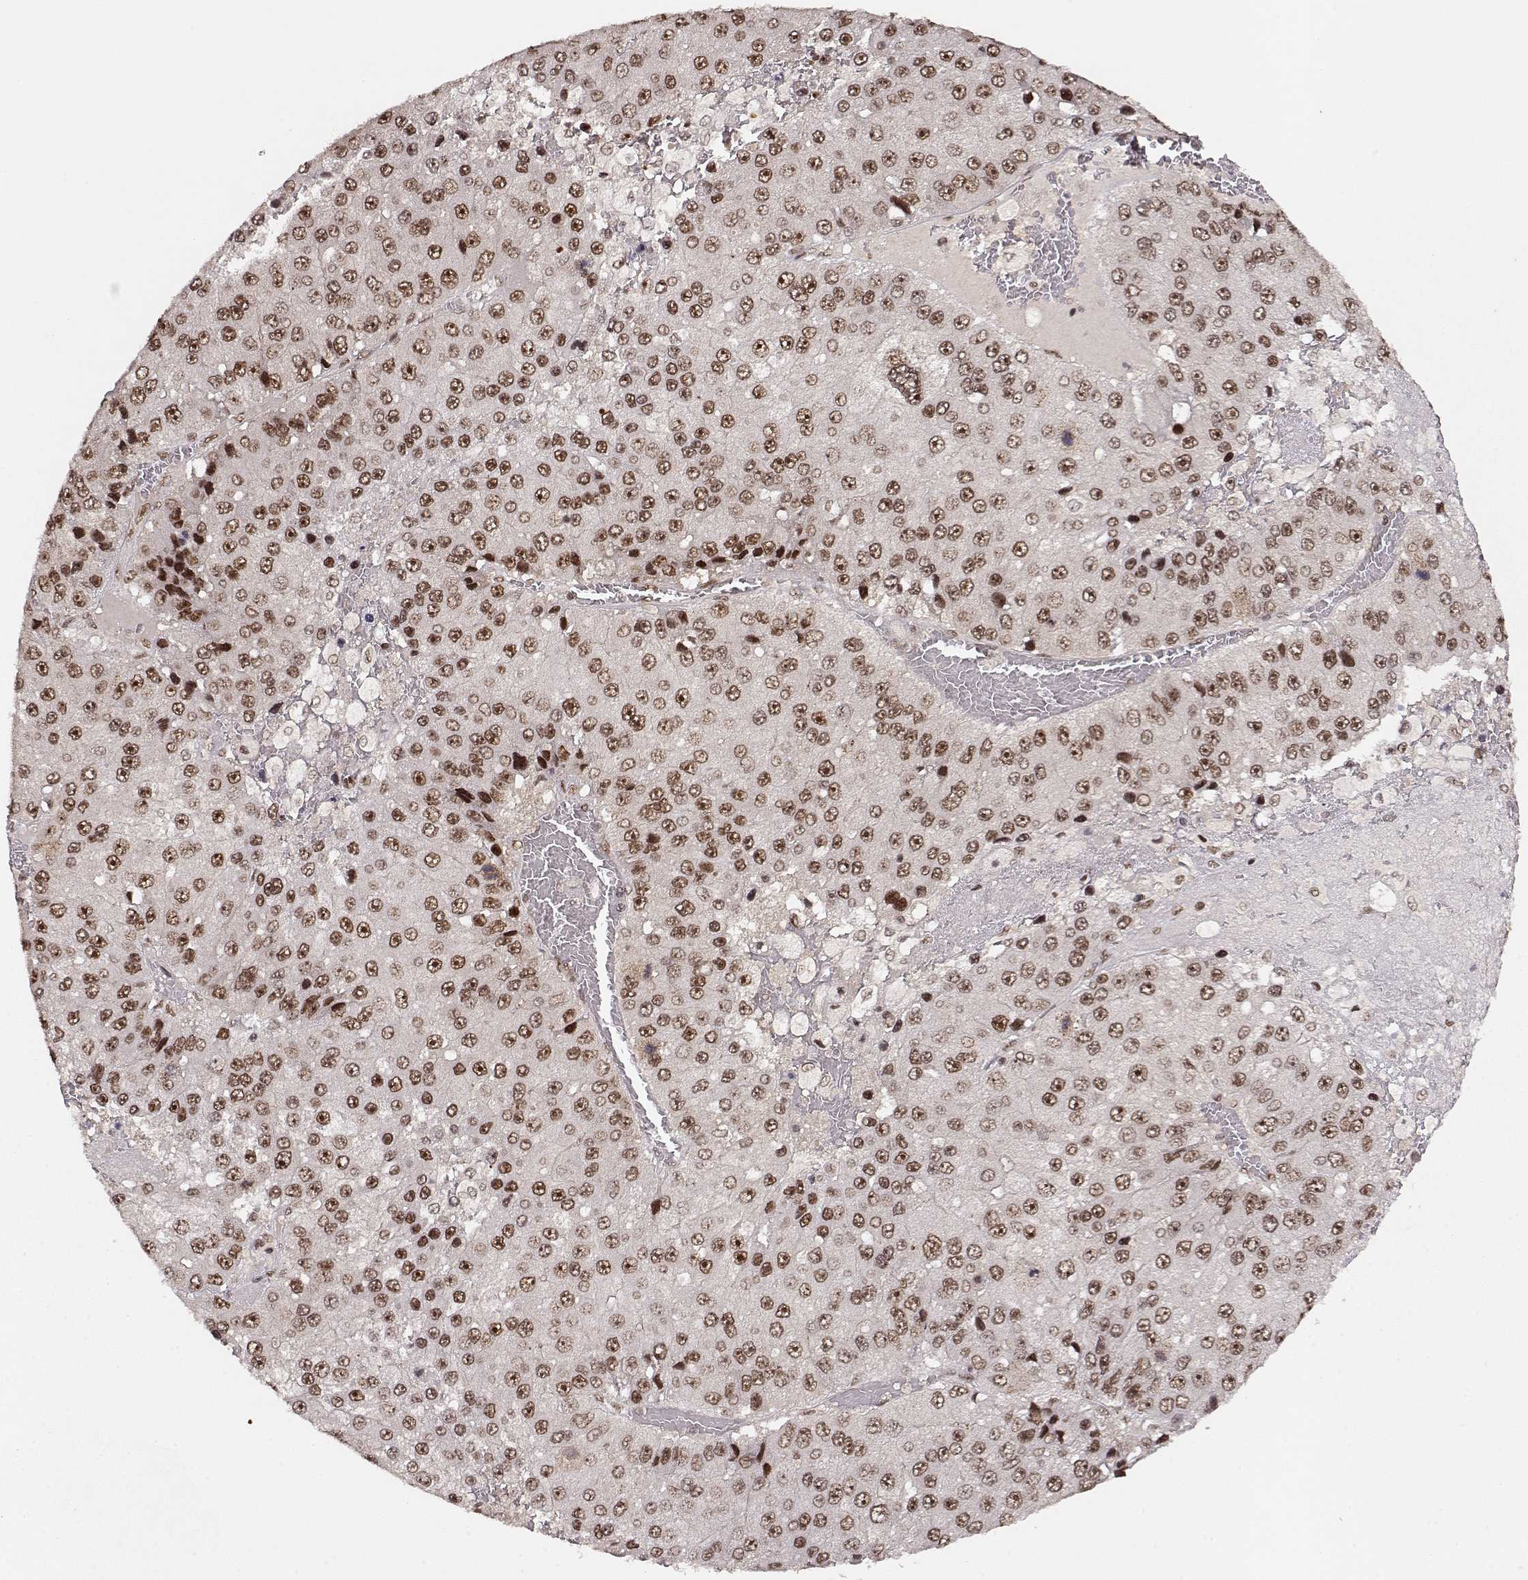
{"staining": {"intensity": "strong", "quantity": ">75%", "location": "nuclear"}, "tissue": "liver cancer", "cell_type": "Tumor cells", "image_type": "cancer", "snomed": [{"axis": "morphology", "description": "Carcinoma, Hepatocellular, NOS"}, {"axis": "topography", "description": "Liver"}], "caption": "This micrograph displays liver cancer stained with IHC to label a protein in brown. The nuclear of tumor cells show strong positivity for the protein. Nuclei are counter-stained blue.", "gene": "CSNK2A1", "patient": {"sex": "female", "age": 73}}